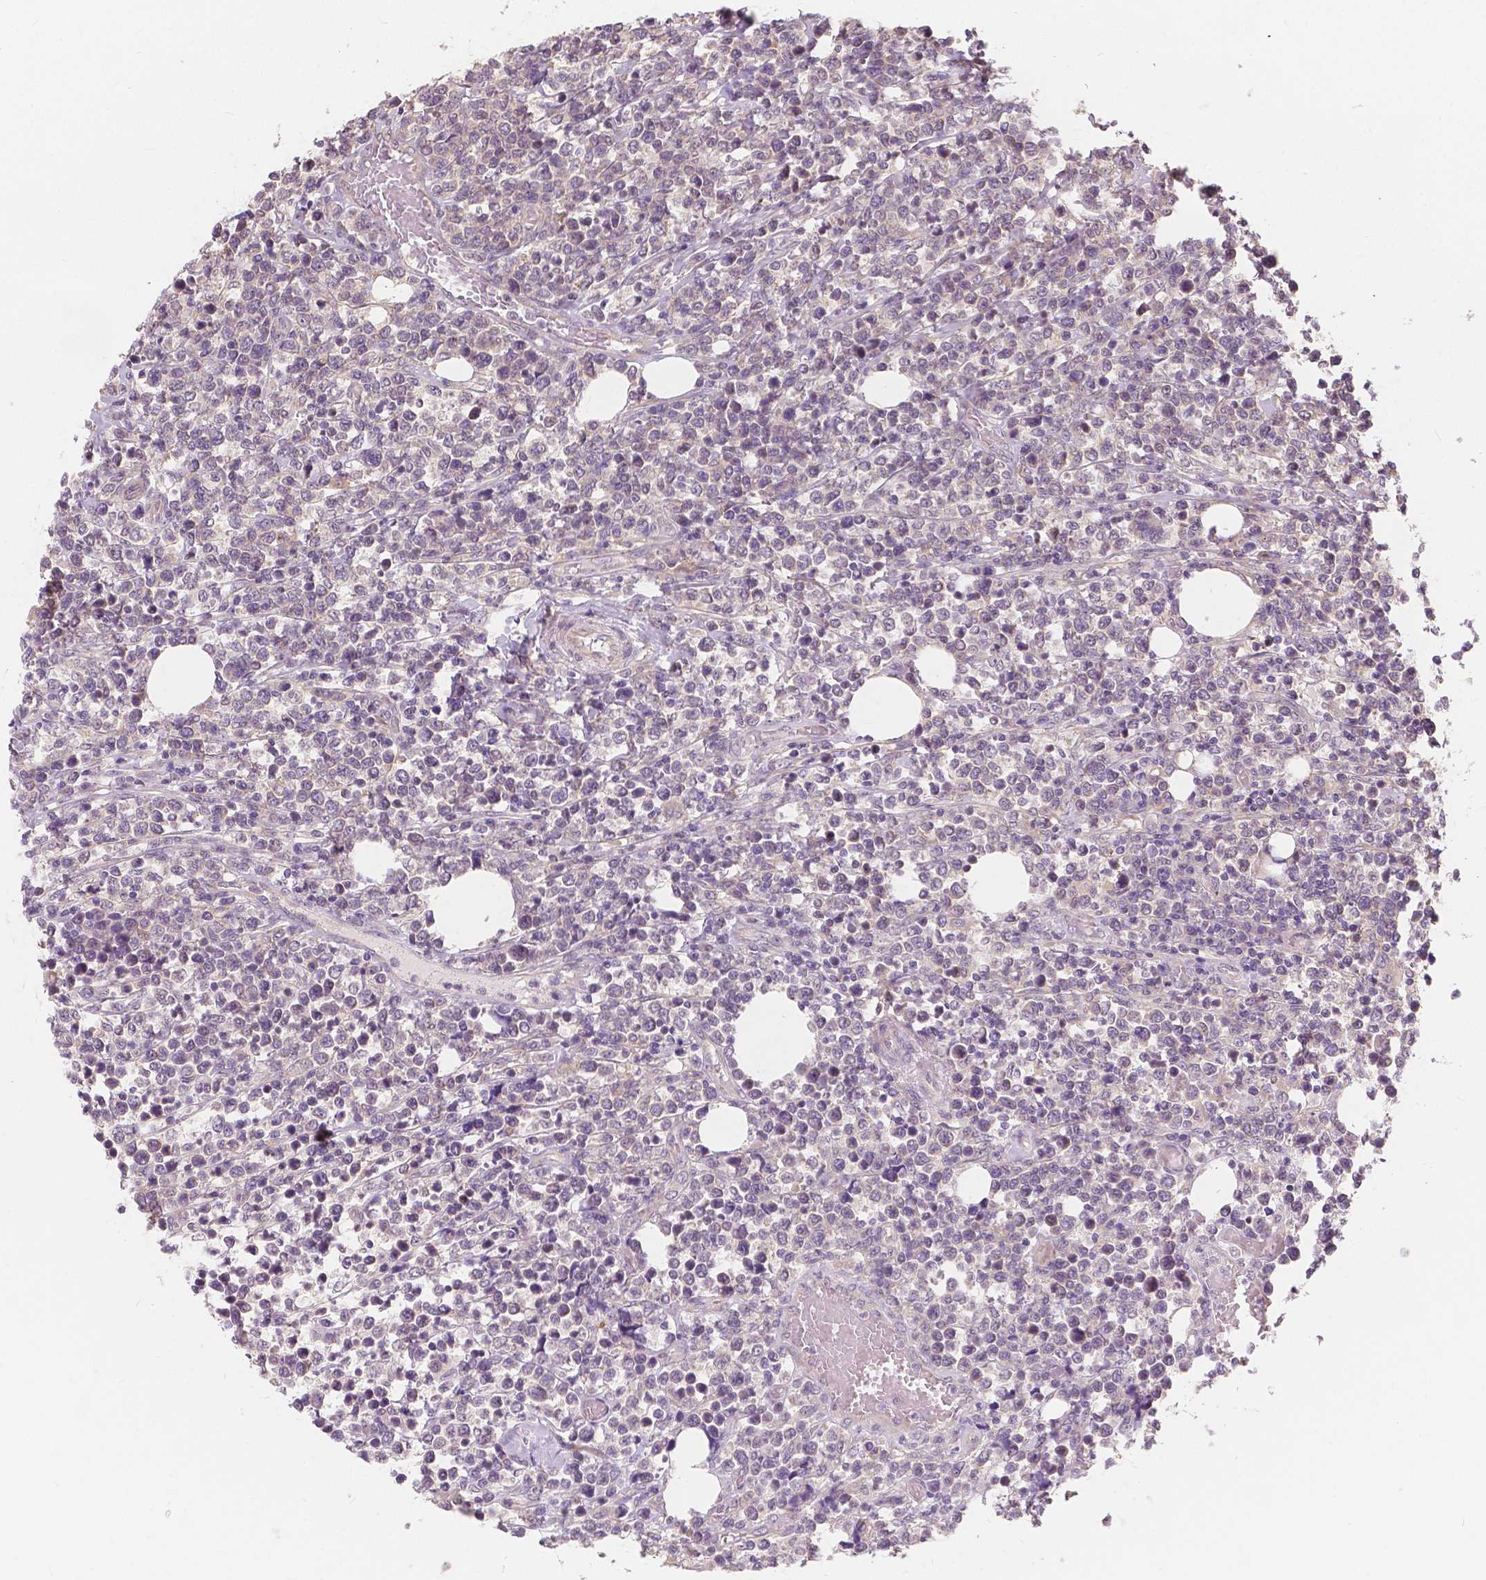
{"staining": {"intensity": "negative", "quantity": "none", "location": "none"}, "tissue": "lymphoma", "cell_type": "Tumor cells", "image_type": "cancer", "snomed": [{"axis": "morphology", "description": "Malignant lymphoma, non-Hodgkin's type, High grade"}, {"axis": "topography", "description": "Soft tissue"}], "caption": "Tumor cells are negative for brown protein staining in lymphoma.", "gene": "SNX12", "patient": {"sex": "female", "age": 56}}